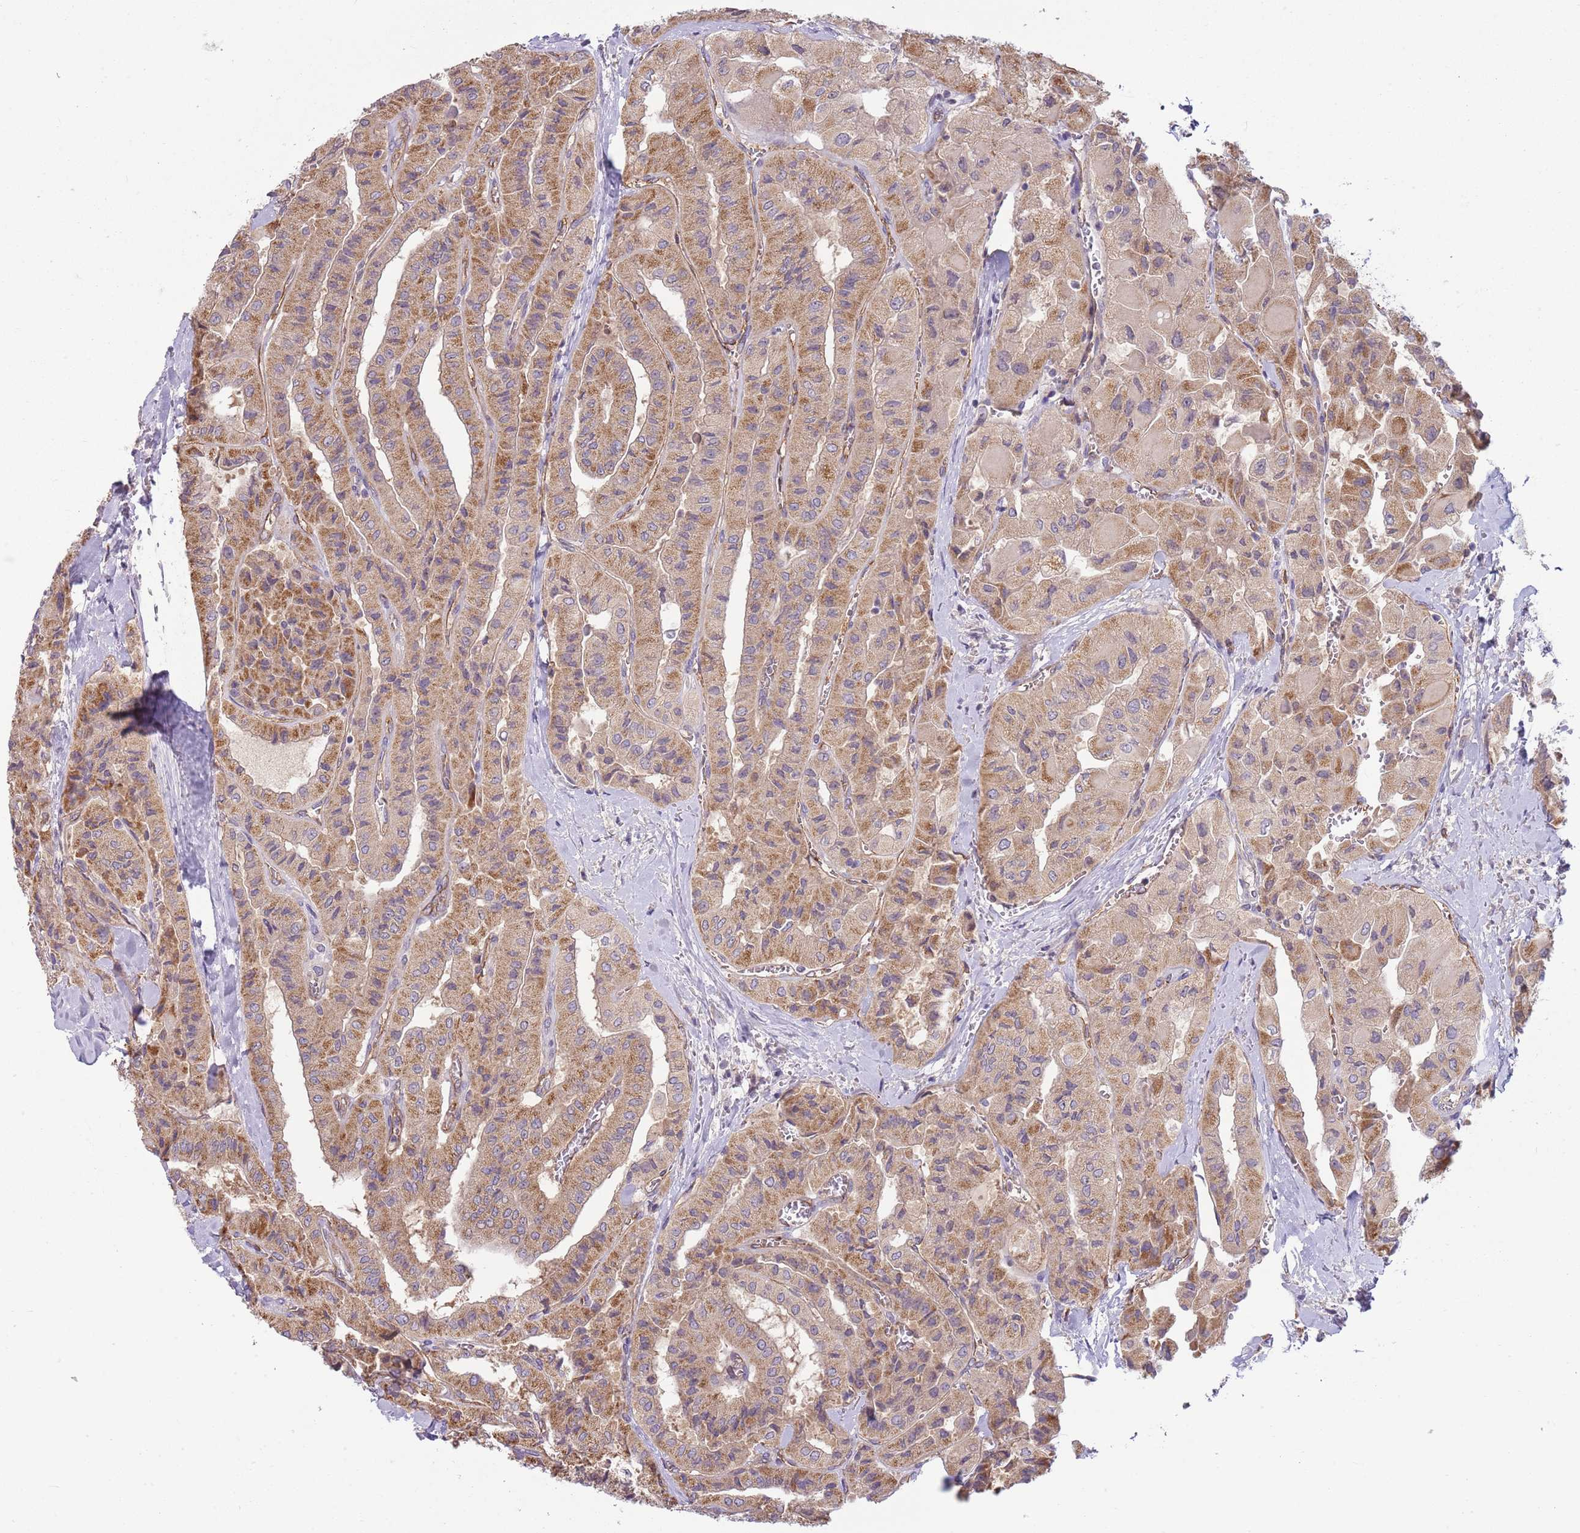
{"staining": {"intensity": "moderate", "quantity": ">75%", "location": "cytoplasmic/membranous"}, "tissue": "thyroid cancer", "cell_type": "Tumor cells", "image_type": "cancer", "snomed": [{"axis": "morphology", "description": "Normal tissue, NOS"}, {"axis": "morphology", "description": "Papillary adenocarcinoma, NOS"}, {"axis": "topography", "description": "Thyroid gland"}], "caption": "DAB (3,3'-diaminobenzidine) immunohistochemical staining of thyroid cancer (papillary adenocarcinoma) reveals moderate cytoplasmic/membranous protein positivity in about >75% of tumor cells. Ihc stains the protein of interest in brown and the nuclei are stained blue.", "gene": "SKOR2", "patient": {"sex": "female", "age": 59}}